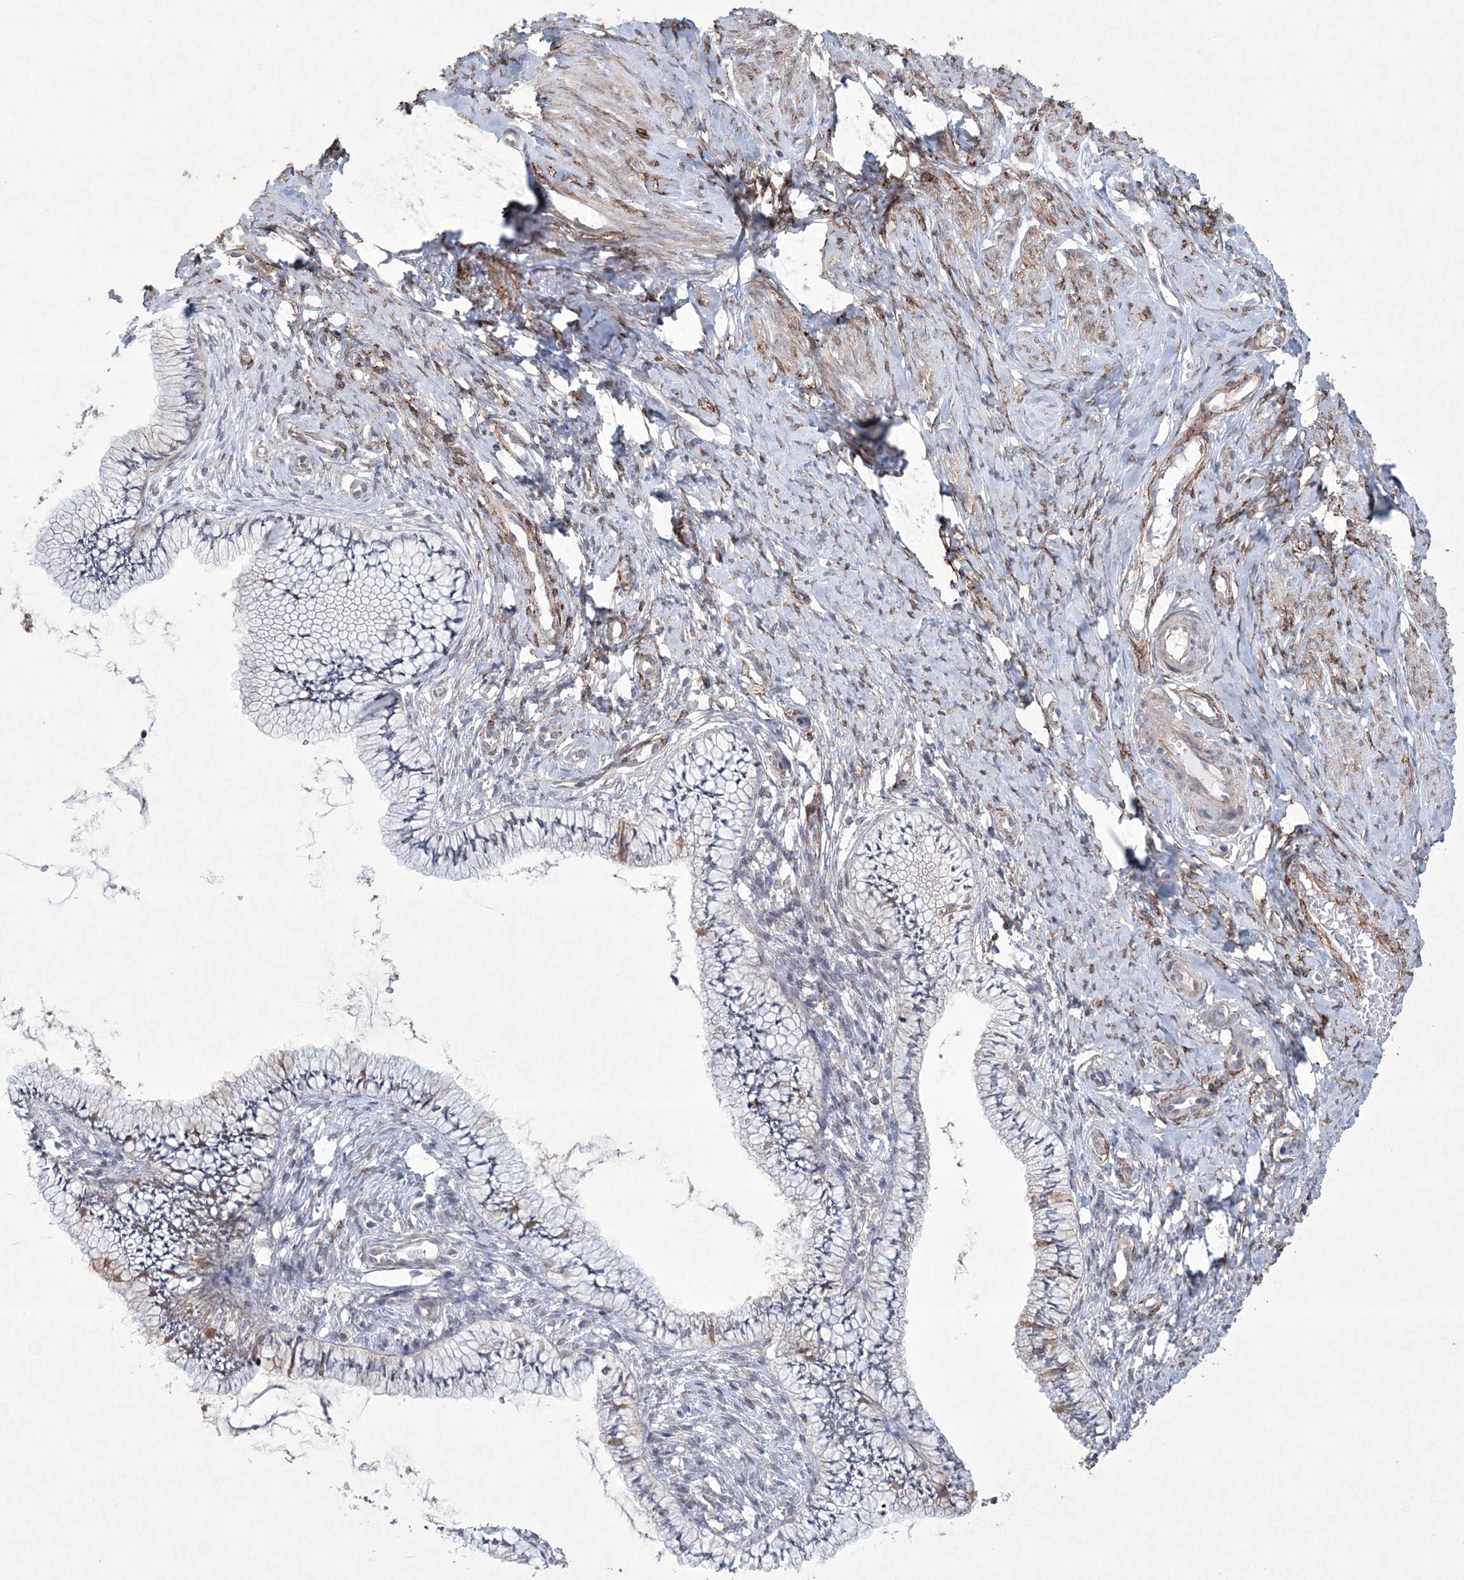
{"staining": {"intensity": "negative", "quantity": "none", "location": "none"}, "tissue": "cervix", "cell_type": "Glandular cells", "image_type": "normal", "snomed": [{"axis": "morphology", "description": "Normal tissue, NOS"}, {"axis": "topography", "description": "Cervix"}], "caption": "Immunohistochemical staining of normal cervix reveals no significant expression in glandular cells.", "gene": "DPCD", "patient": {"sex": "female", "age": 36}}